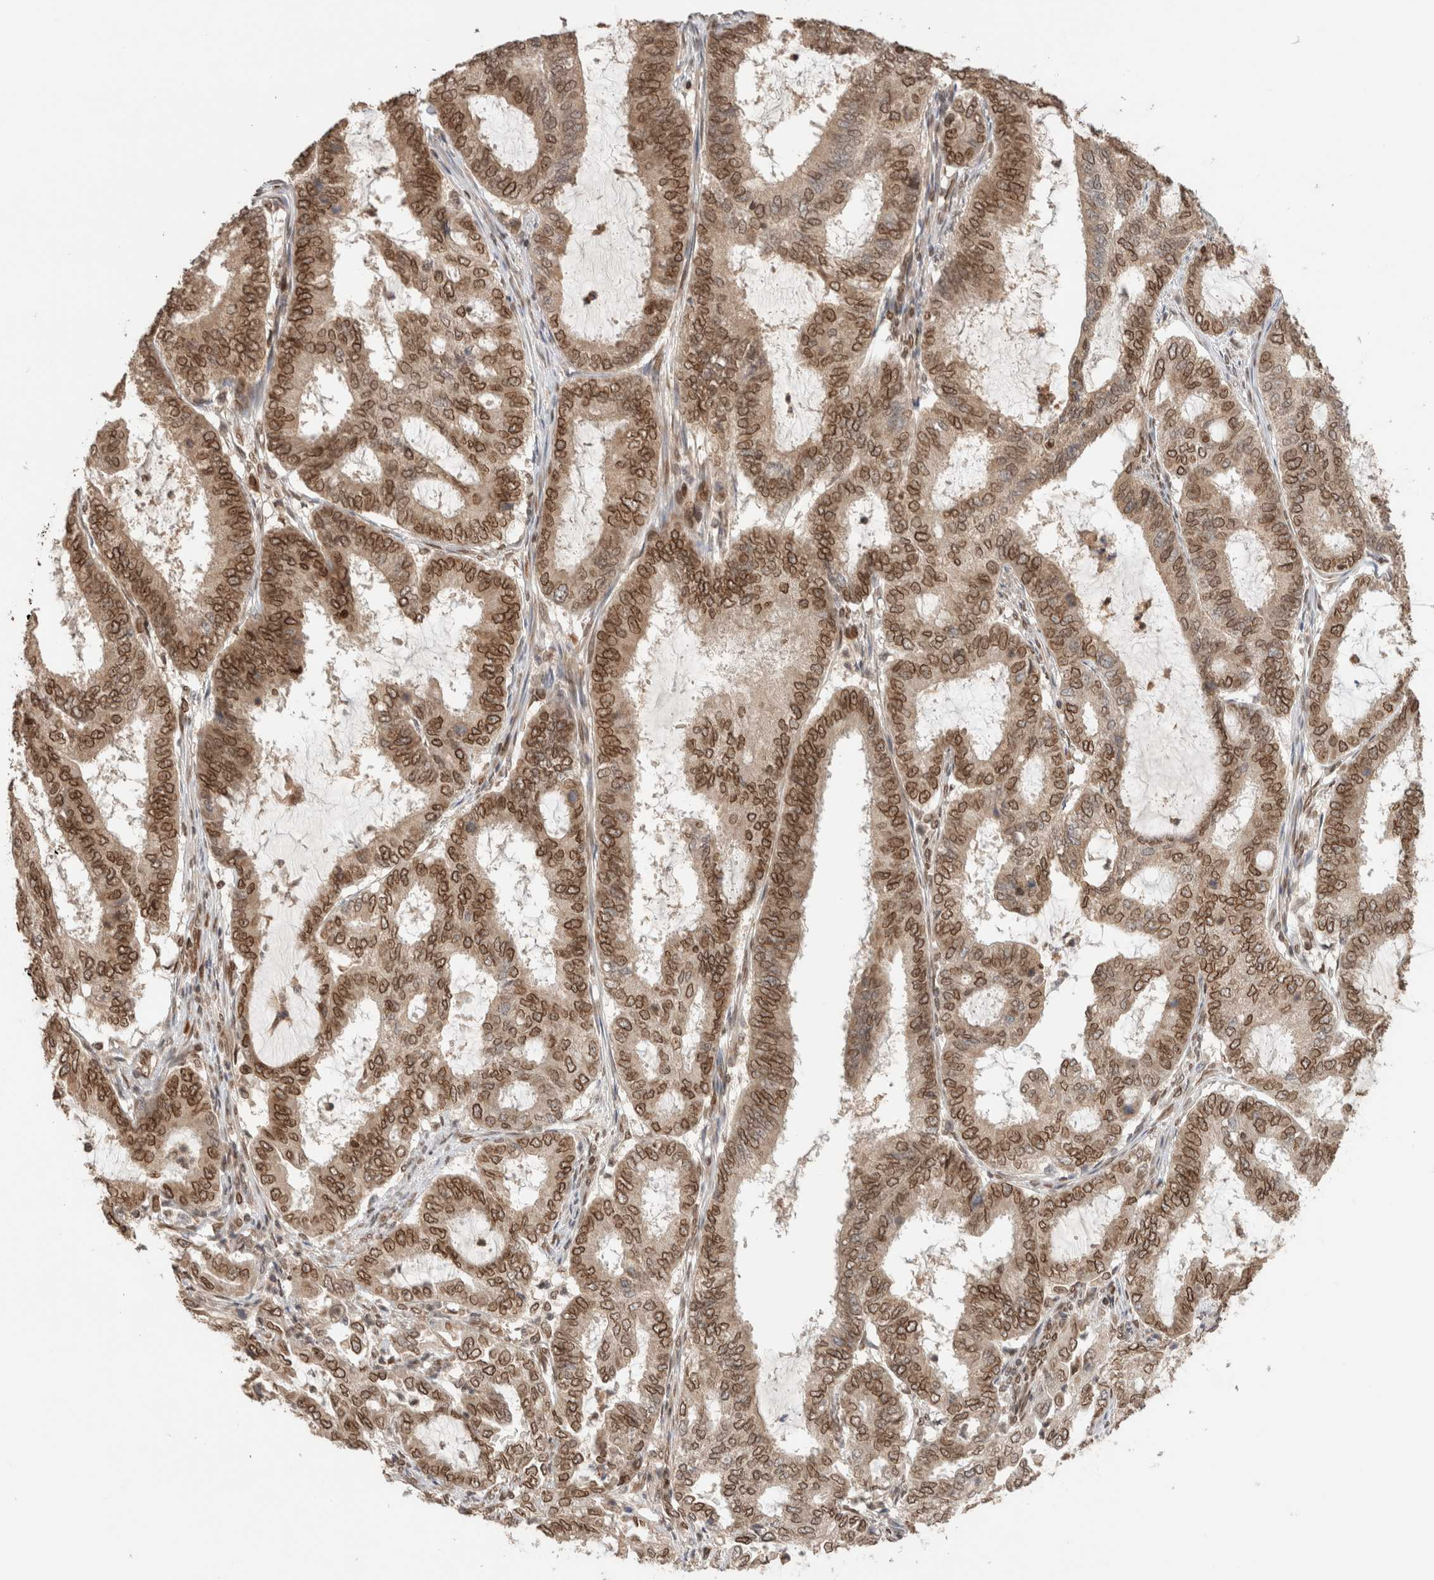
{"staining": {"intensity": "strong", "quantity": ">75%", "location": "cytoplasmic/membranous,nuclear"}, "tissue": "endometrial cancer", "cell_type": "Tumor cells", "image_type": "cancer", "snomed": [{"axis": "morphology", "description": "Adenocarcinoma, NOS"}, {"axis": "topography", "description": "Endometrium"}], "caption": "Protein staining of endometrial cancer (adenocarcinoma) tissue demonstrates strong cytoplasmic/membranous and nuclear staining in approximately >75% of tumor cells. Using DAB (3,3'-diaminobenzidine) (brown) and hematoxylin (blue) stains, captured at high magnification using brightfield microscopy.", "gene": "TPR", "patient": {"sex": "female", "age": 51}}